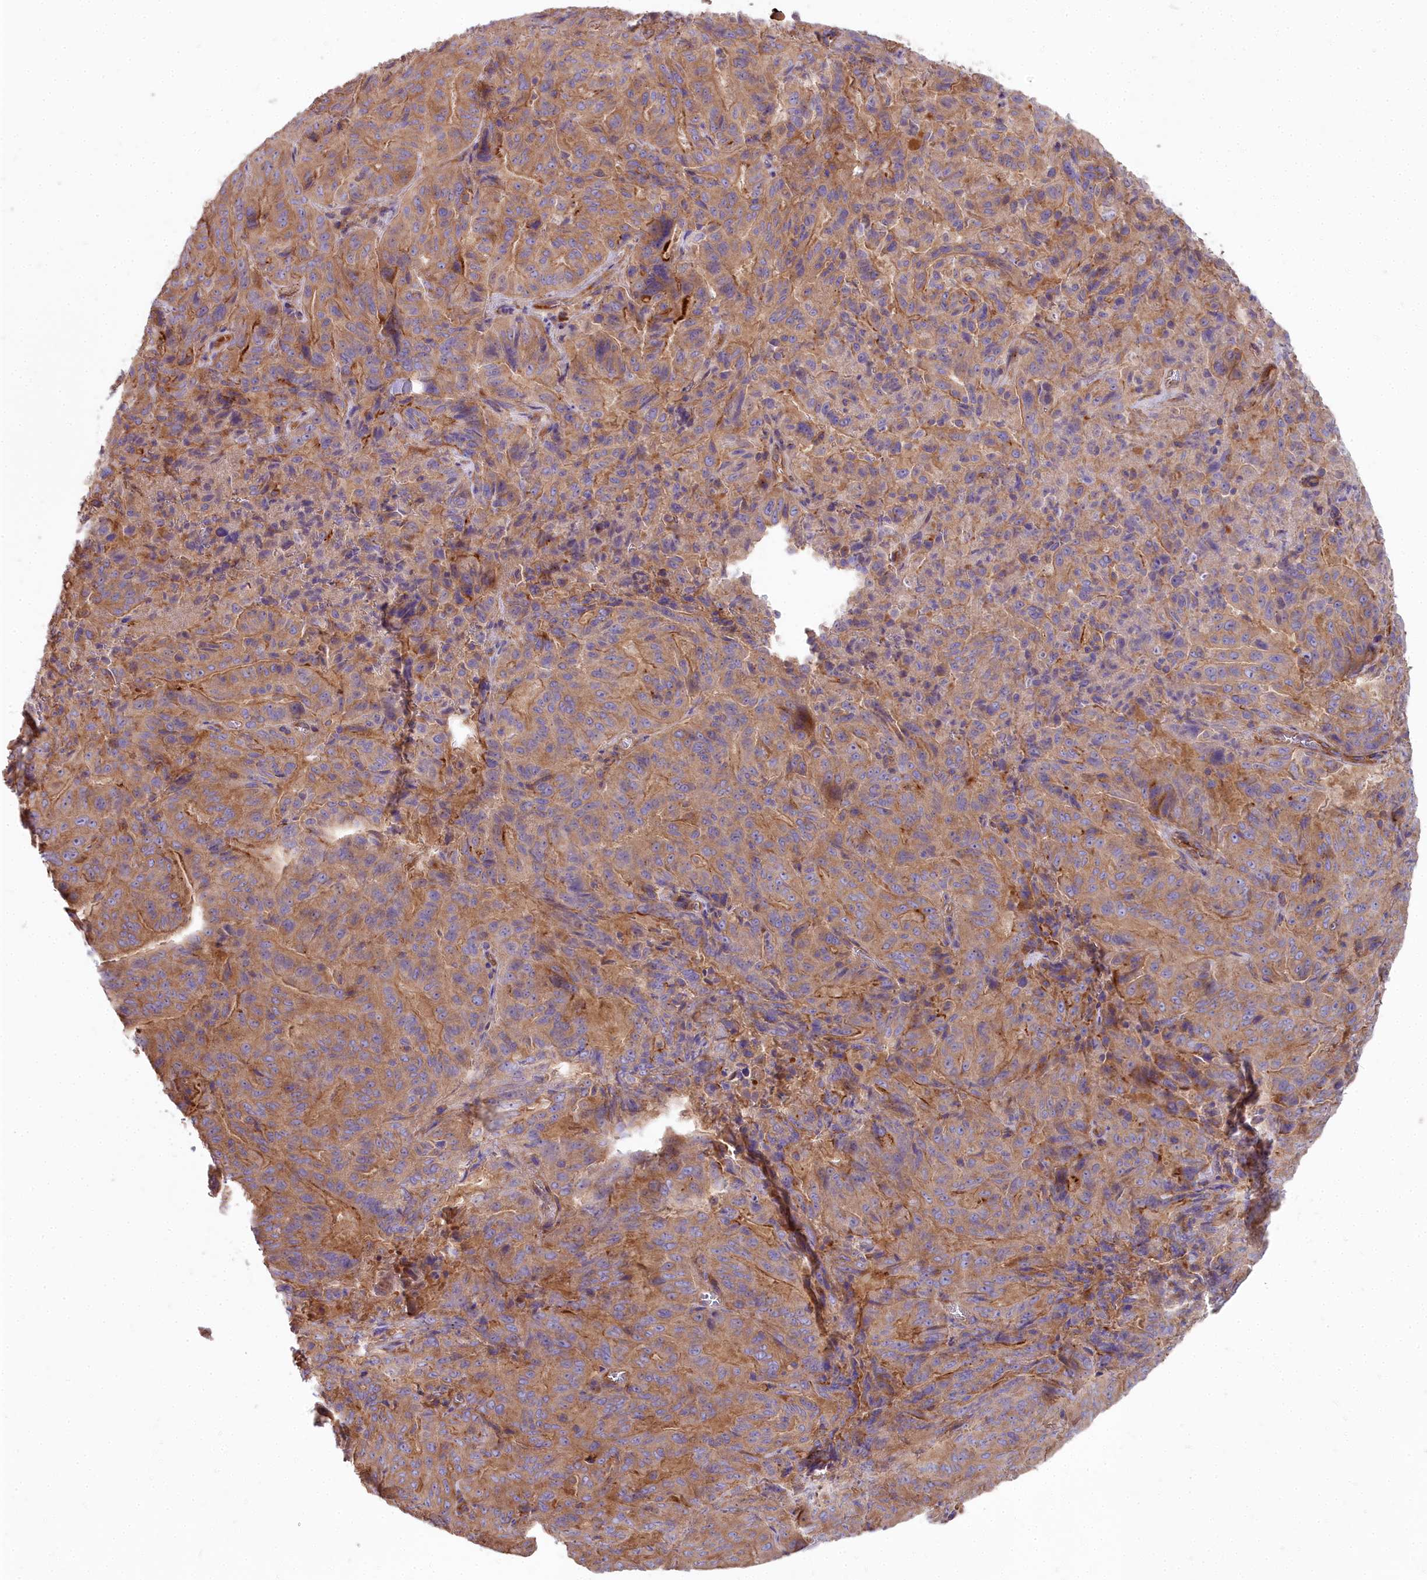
{"staining": {"intensity": "moderate", "quantity": ">75%", "location": "cytoplasmic/membranous"}, "tissue": "pancreatic cancer", "cell_type": "Tumor cells", "image_type": "cancer", "snomed": [{"axis": "morphology", "description": "Adenocarcinoma, NOS"}, {"axis": "topography", "description": "Pancreas"}], "caption": "Brown immunohistochemical staining in human pancreatic adenocarcinoma exhibits moderate cytoplasmic/membranous positivity in about >75% of tumor cells. (DAB (3,3'-diaminobenzidine) IHC with brightfield microscopy, high magnification).", "gene": "DCTN3", "patient": {"sex": "male", "age": 63}}